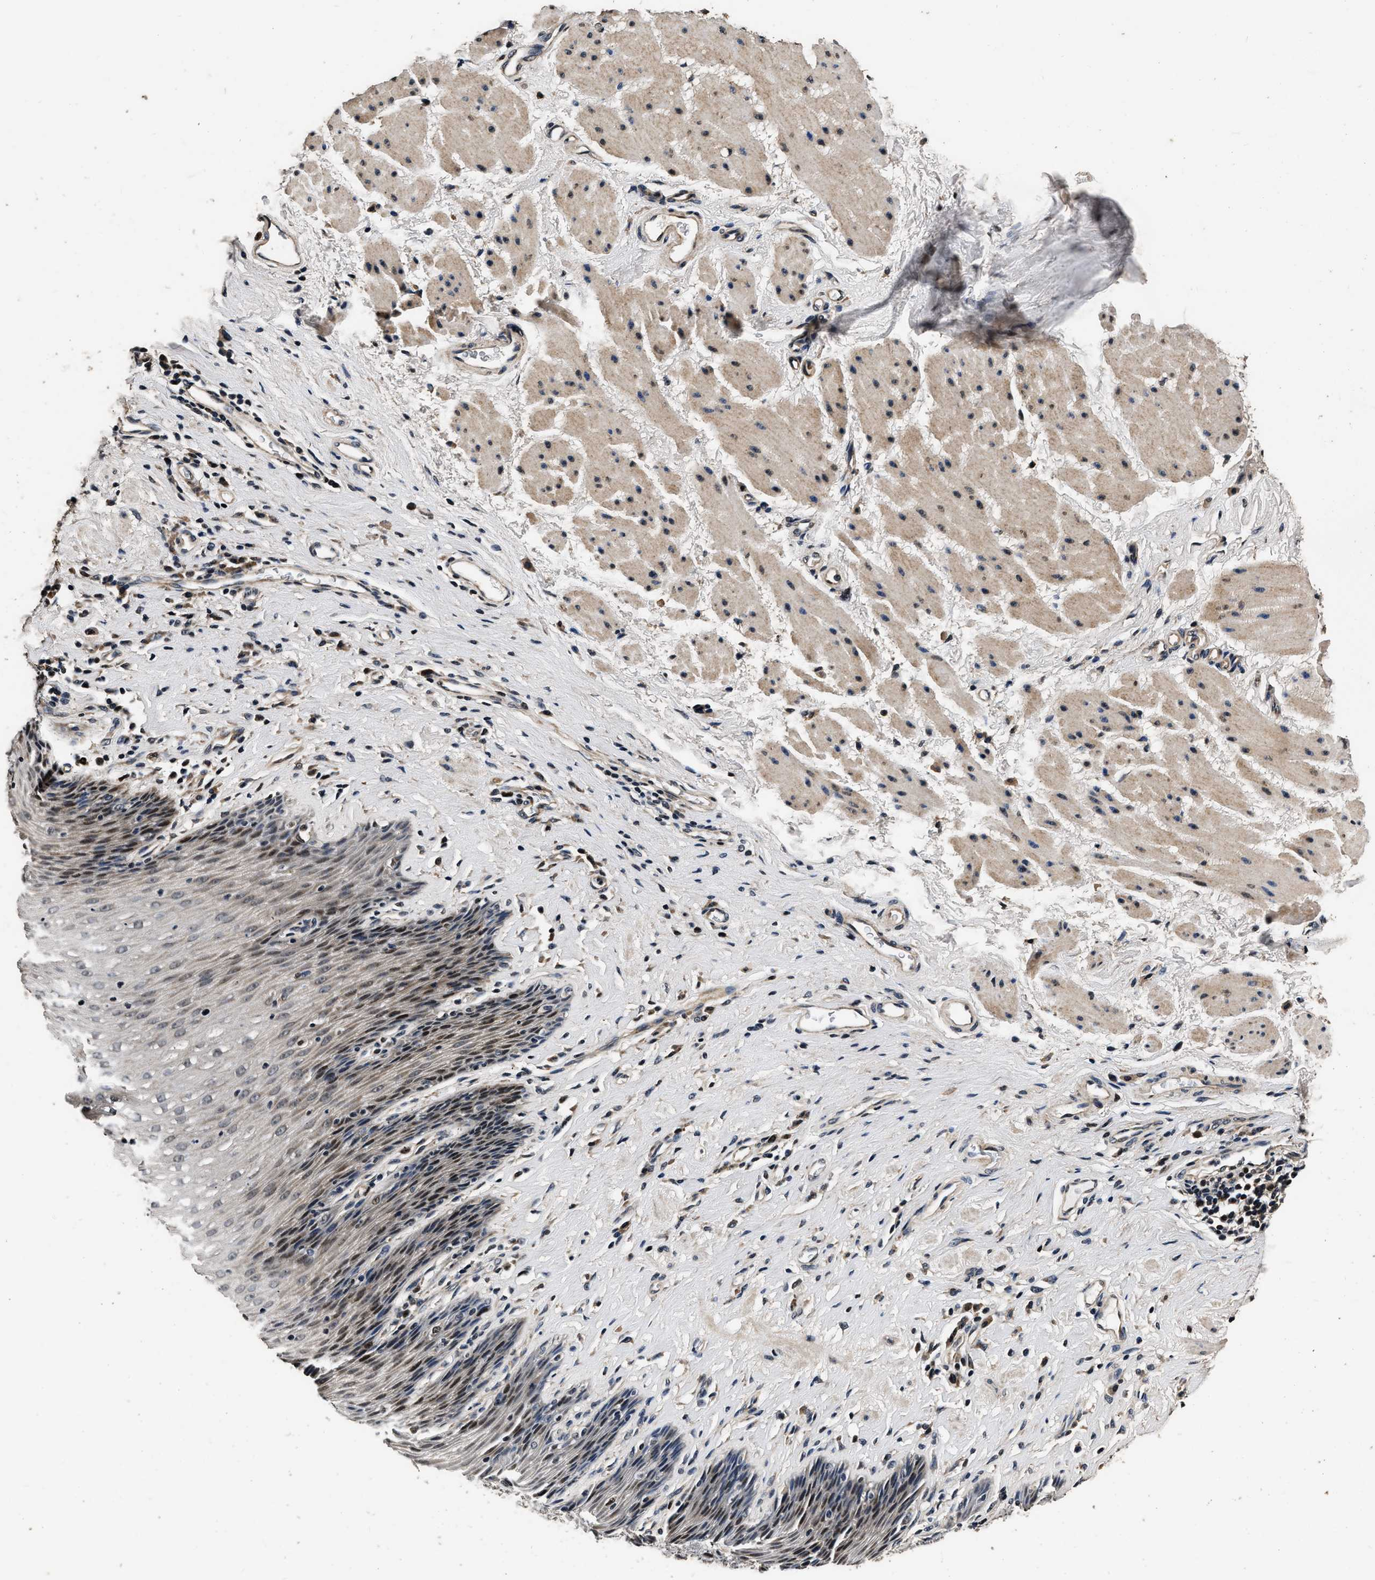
{"staining": {"intensity": "strong", "quantity": "<25%", "location": "nuclear"}, "tissue": "esophagus", "cell_type": "Squamous epithelial cells", "image_type": "normal", "snomed": [{"axis": "morphology", "description": "Normal tissue, NOS"}, {"axis": "topography", "description": "Esophagus"}], "caption": "Immunohistochemistry (IHC) of normal human esophagus reveals medium levels of strong nuclear staining in approximately <25% of squamous epithelial cells.", "gene": "CSTF1", "patient": {"sex": "female", "age": 61}}